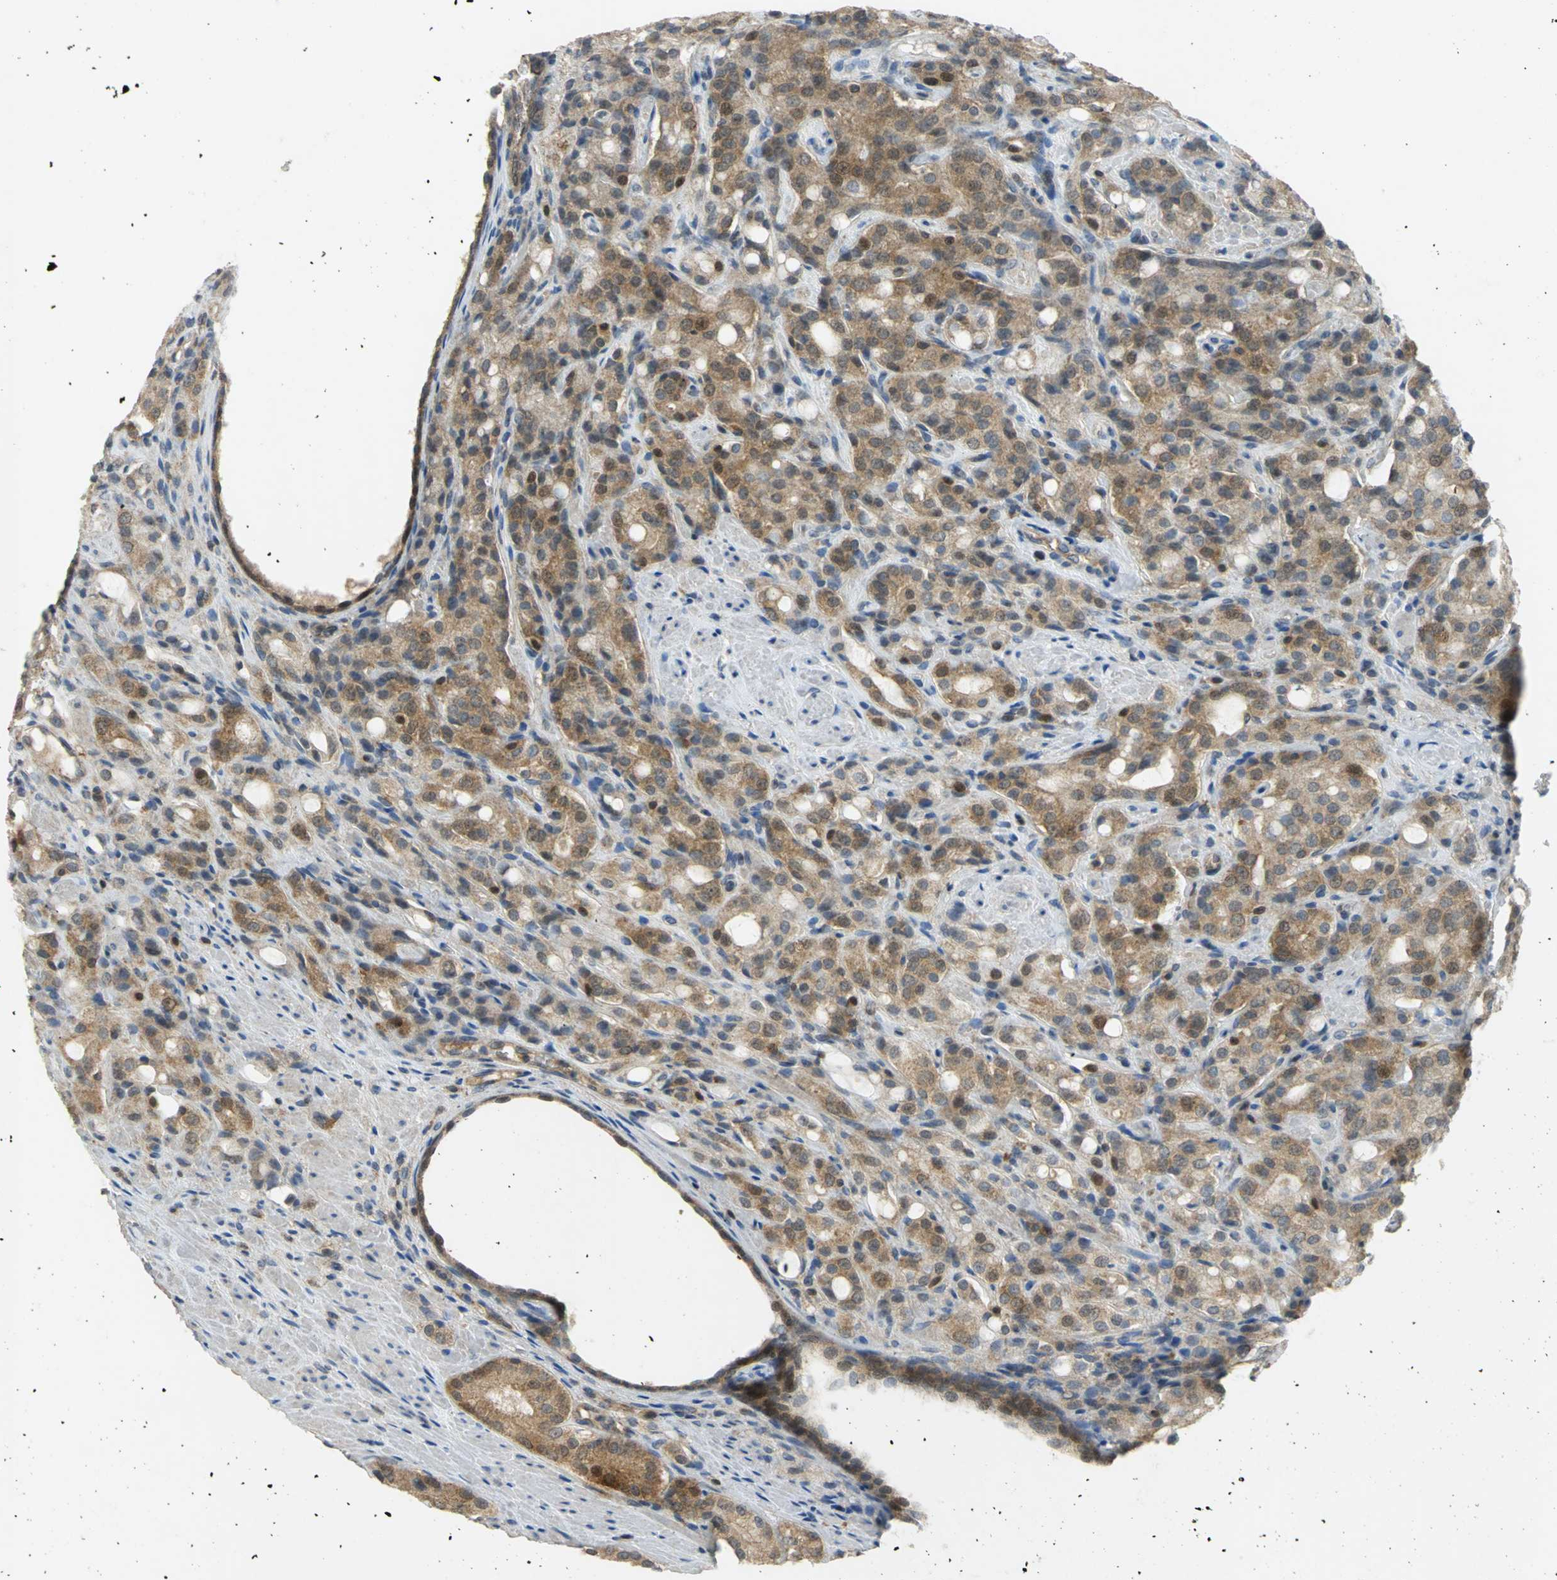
{"staining": {"intensity": "weak", "quantity": ">75%", "location": "cytoplasmic/membranous"}, "tissue": "prostate cancer", "cell_type": "Tumor cells", "image_type": "cancer", "snomed": [{"axis": "morphology", "description": "Adenocarcinoma, High grade"}, {"axis": "topography", "description": "Prostate"}], "caption": "Prostate cancer (high-grade adenocarcinoma) was stained to show a protein in brown. There is low levels of weak cytoplasmic/membranous staining in approximately >75% of tumor cells. Using DAB (3,3'-diaminobenzidine) (brown) and hematoxylin (blue) stains, captured at high magnification using brightfield microscopy.", "gene": "PPIA", "patient": {"sex": "male", "age": 72}}